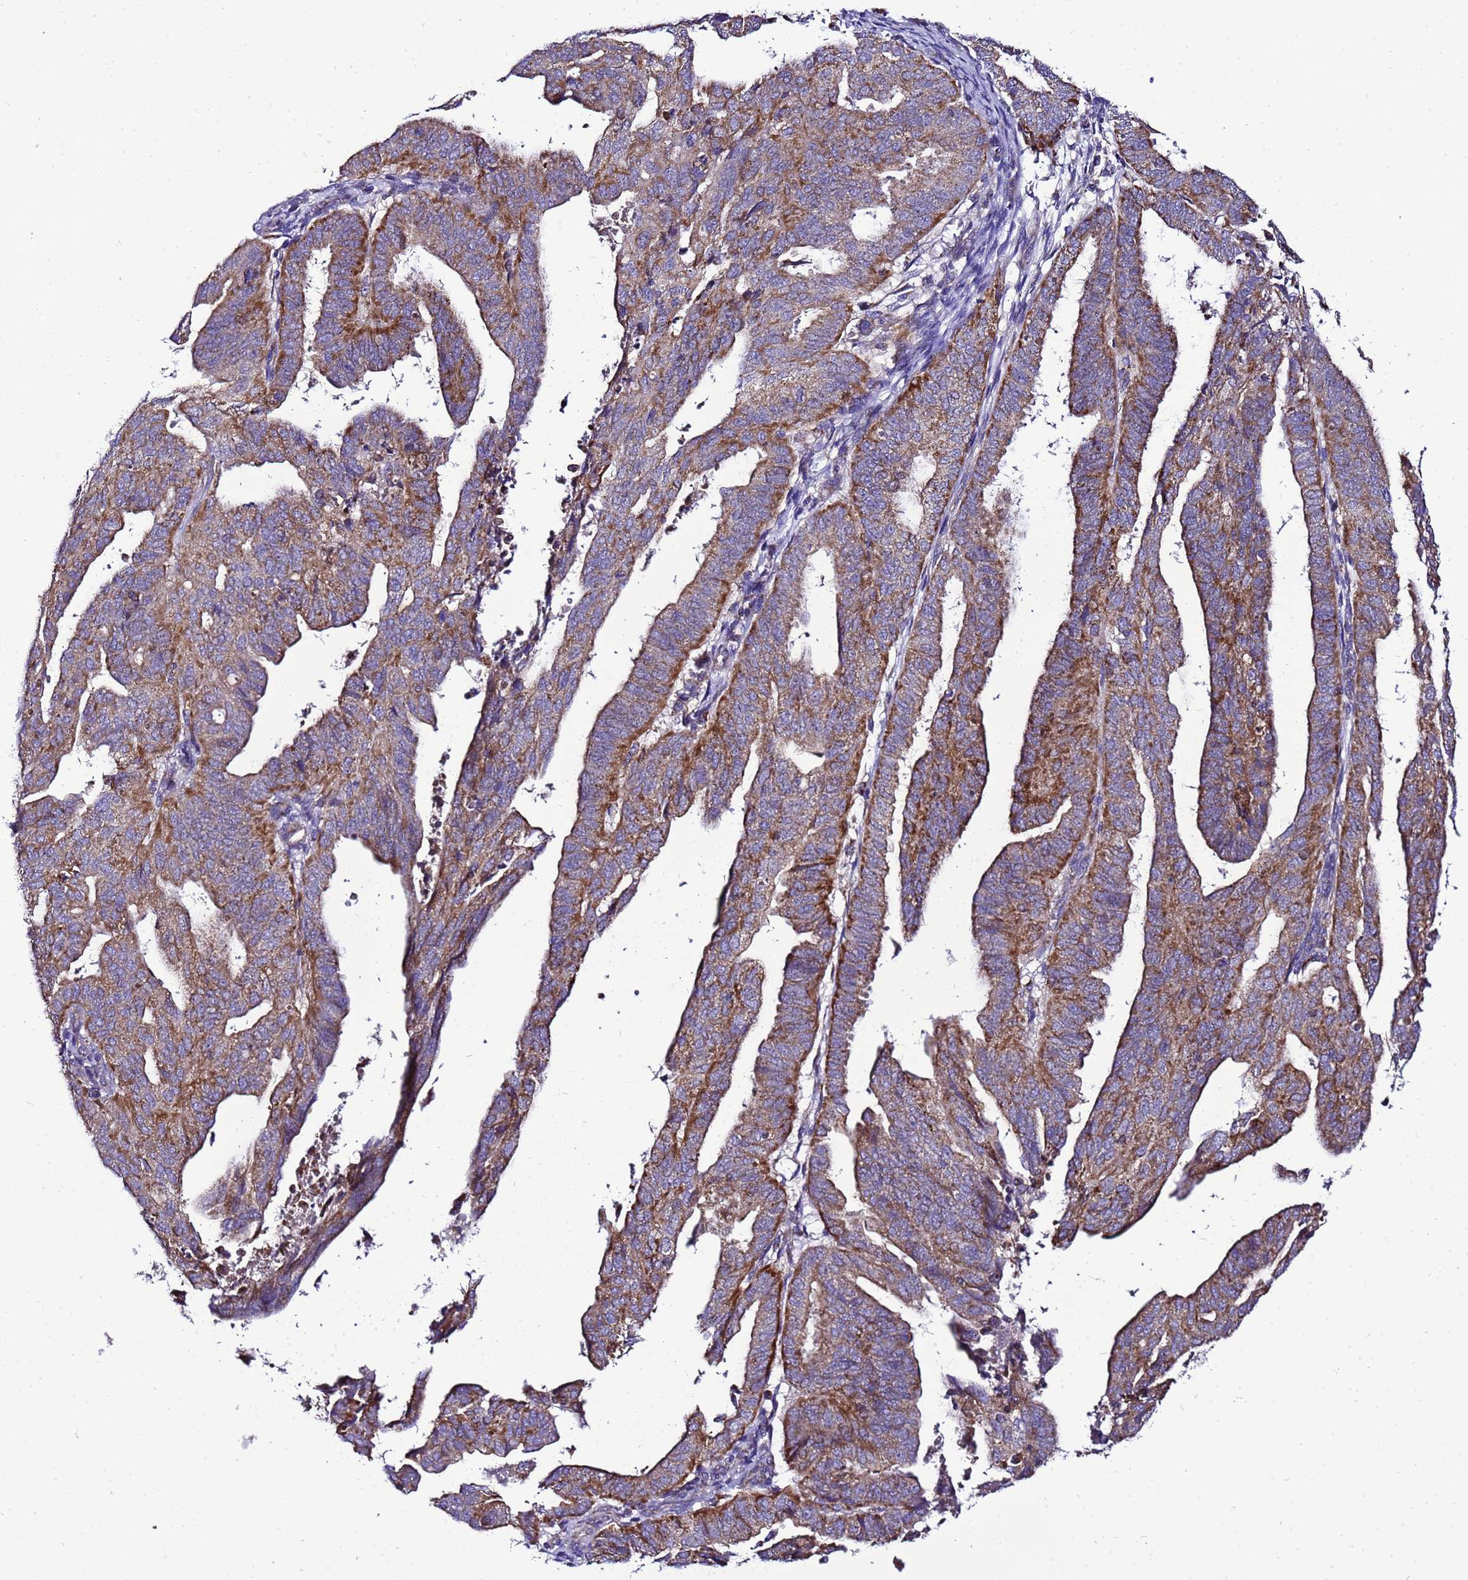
{"staining": {"intensity": "moderate", "quantity": ">75%", "location": "cytoplasmic/membranous"}, "tissue": "endometrial cancer", "cell_type": "Tumor cells", "image_type": "cancer", "snomed": [{"axis": "morphology", "description": "Adenocarcinoma, NOS"}, {"axis": "topography", "description": "Uterus"}], "caption": "Endometrial cancer (adenocarcinoma) stained for a protein (brown) reveals moderate cytoplasmic/membranous positive staining in approximately >75% of tumor cells.", "gene": "HIGD2A", "patient": {"sex": "female", "age": 77}}